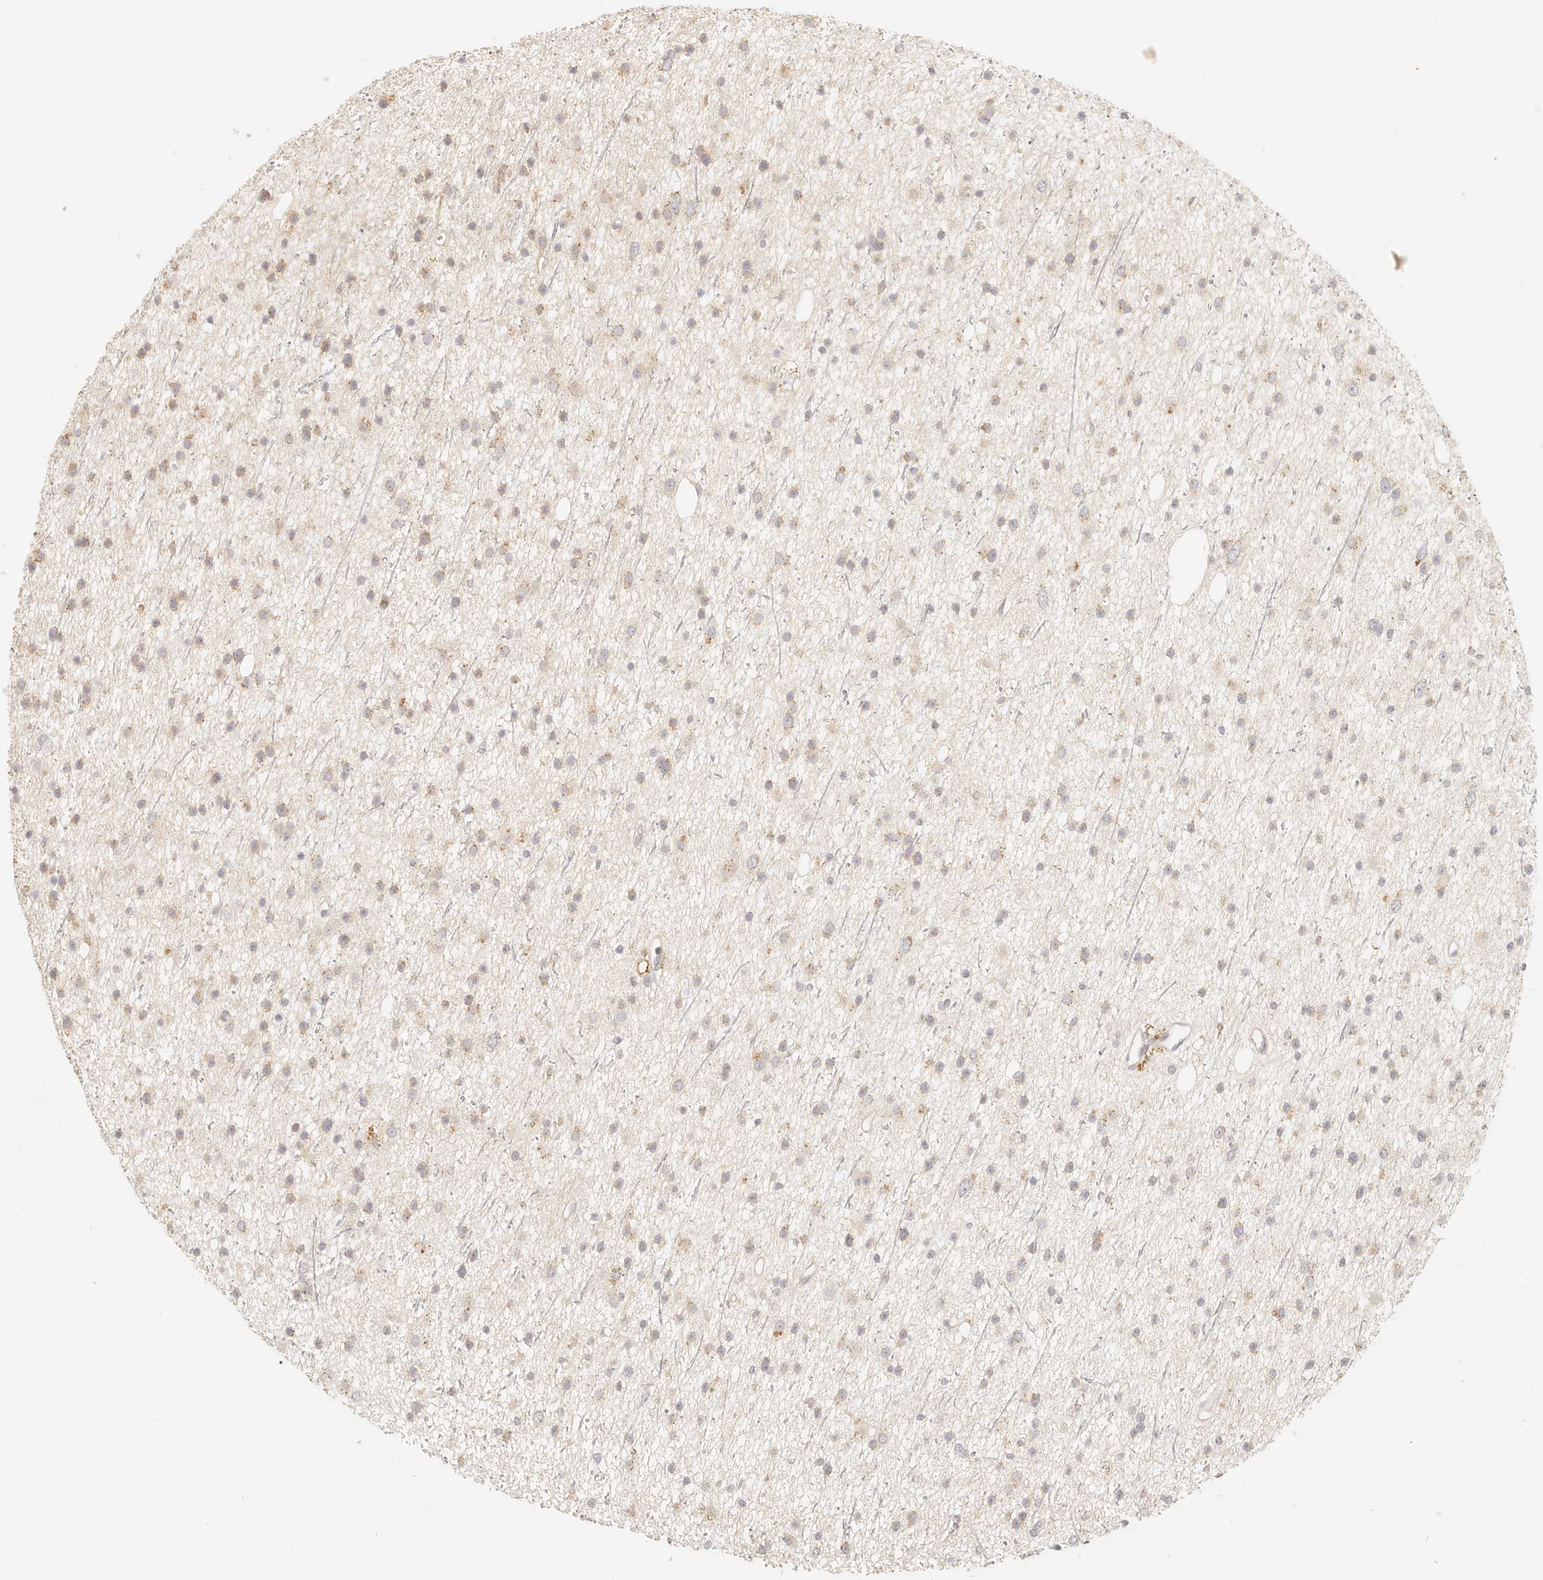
{"staining": {"intensity": "weak", "quantity": ">75%", "location": "cytoplasmic/membranous"}, "tissue": "glioma", "cell_type": "Tumor cells", "image_type": "cancer", "snomed": [{"axis": "morphology", "description": "Glioma, malignant, Low grade"}, {"axis": "topography", "description": "Cerebral cortex"}], "caption": "Immunohistochemical staining of glioma displays low levels of weak cytoplasmic/membranous expression in approximately >75% of tumor cells.", "gene": "CNMD", "patient": {"sex": "female", "age": 39}}